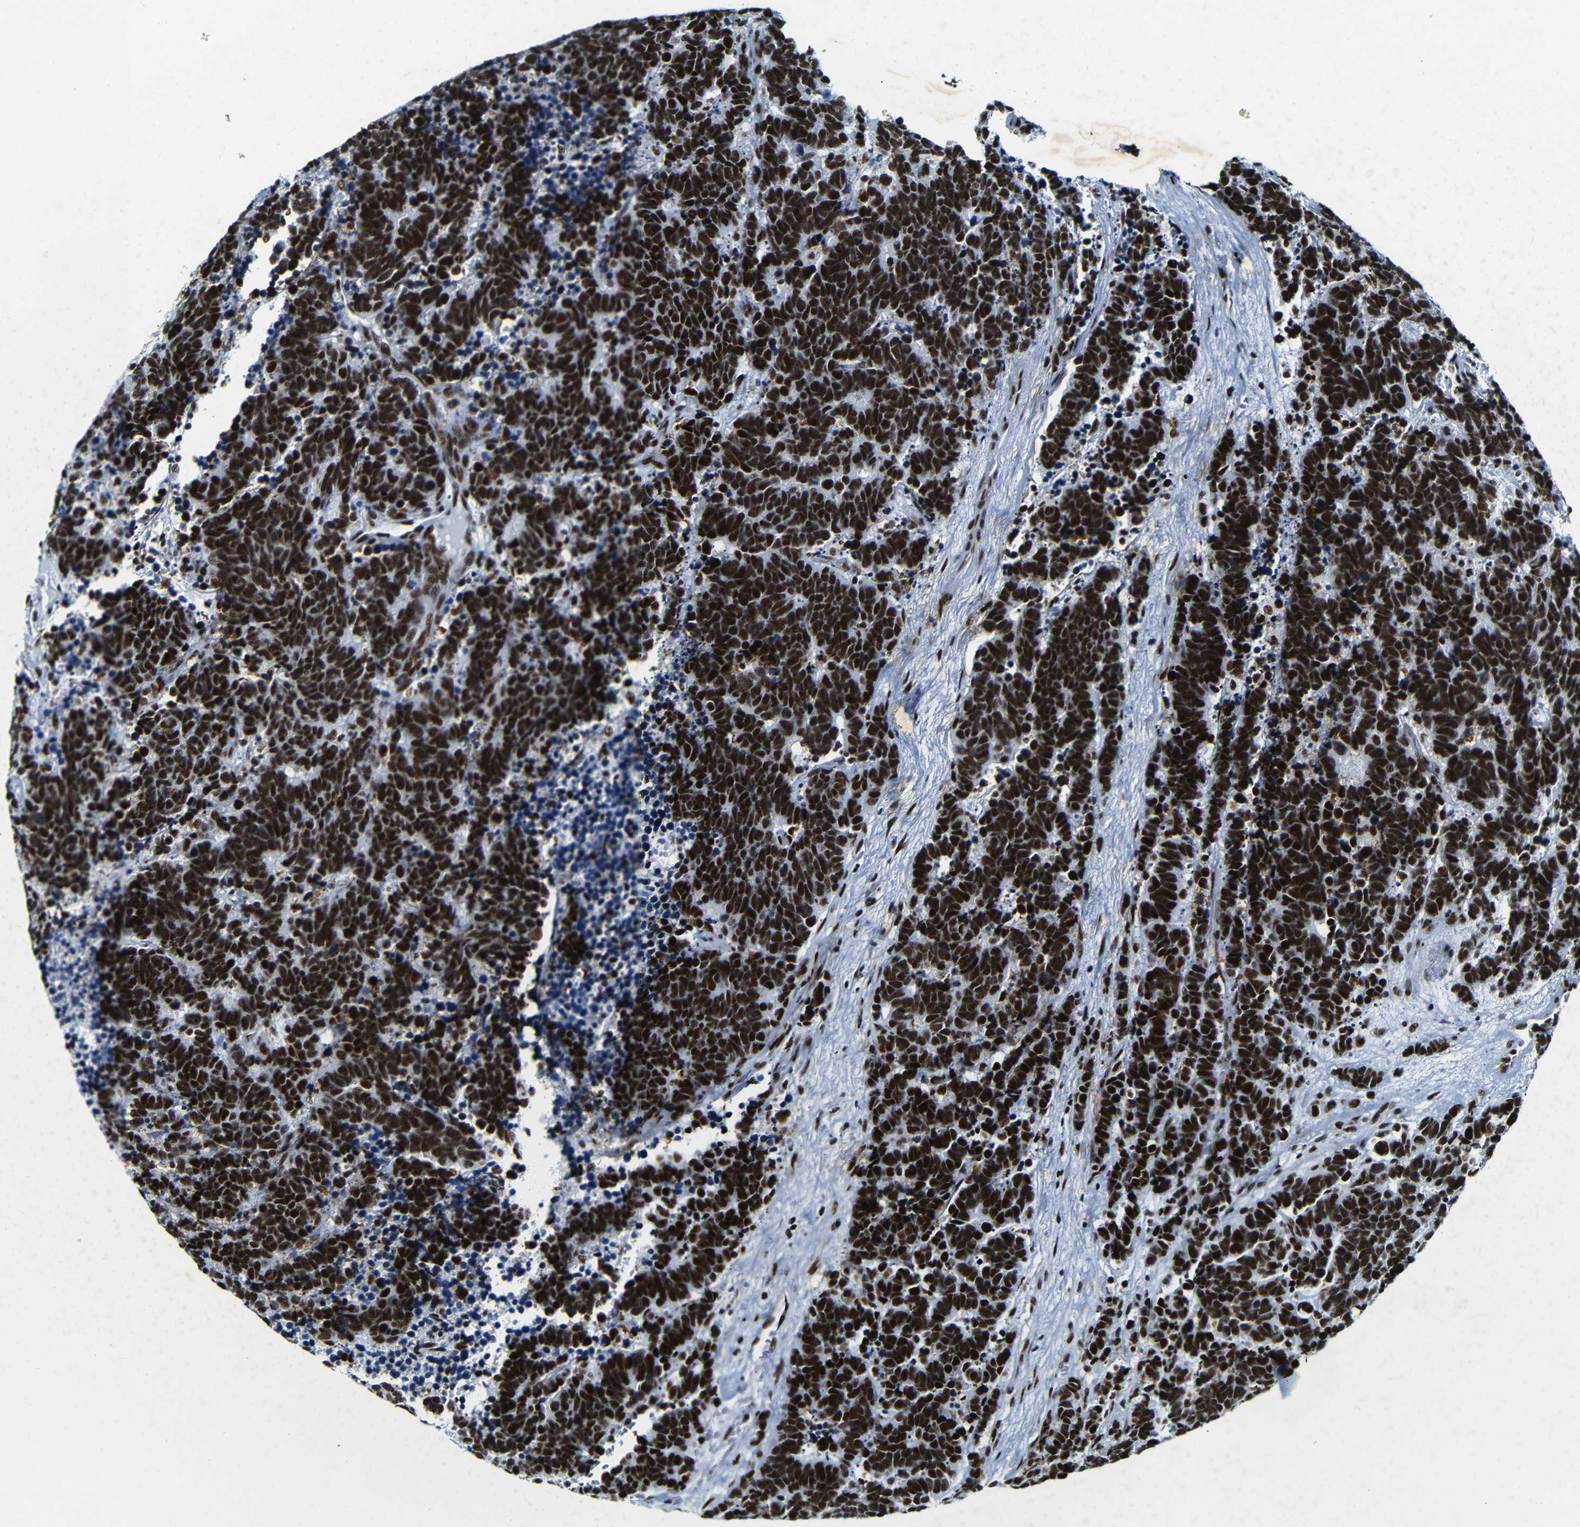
{"staining": {"intensity": "strong", "quantity": ">75%", "location": "nuclear"}, "tissue": "carcinoid", "cell_type": "Tumor cells", "image_type": "cancer", "snomed": [{"axis": "morphology", "description": "Carcinoma, NOS"}, {"axis": "morphology", "description": "Carcinoid, malignant, NOS"}, {"axis": "topography", "description": "Urinary bladder"}], "caption": "Tumor cells reveal high levels of strong nuclear positivity in about >75% of cells in human carcinoid.", "gene": "SRSF1", "patient": {"sex": "male", "age": 57}}